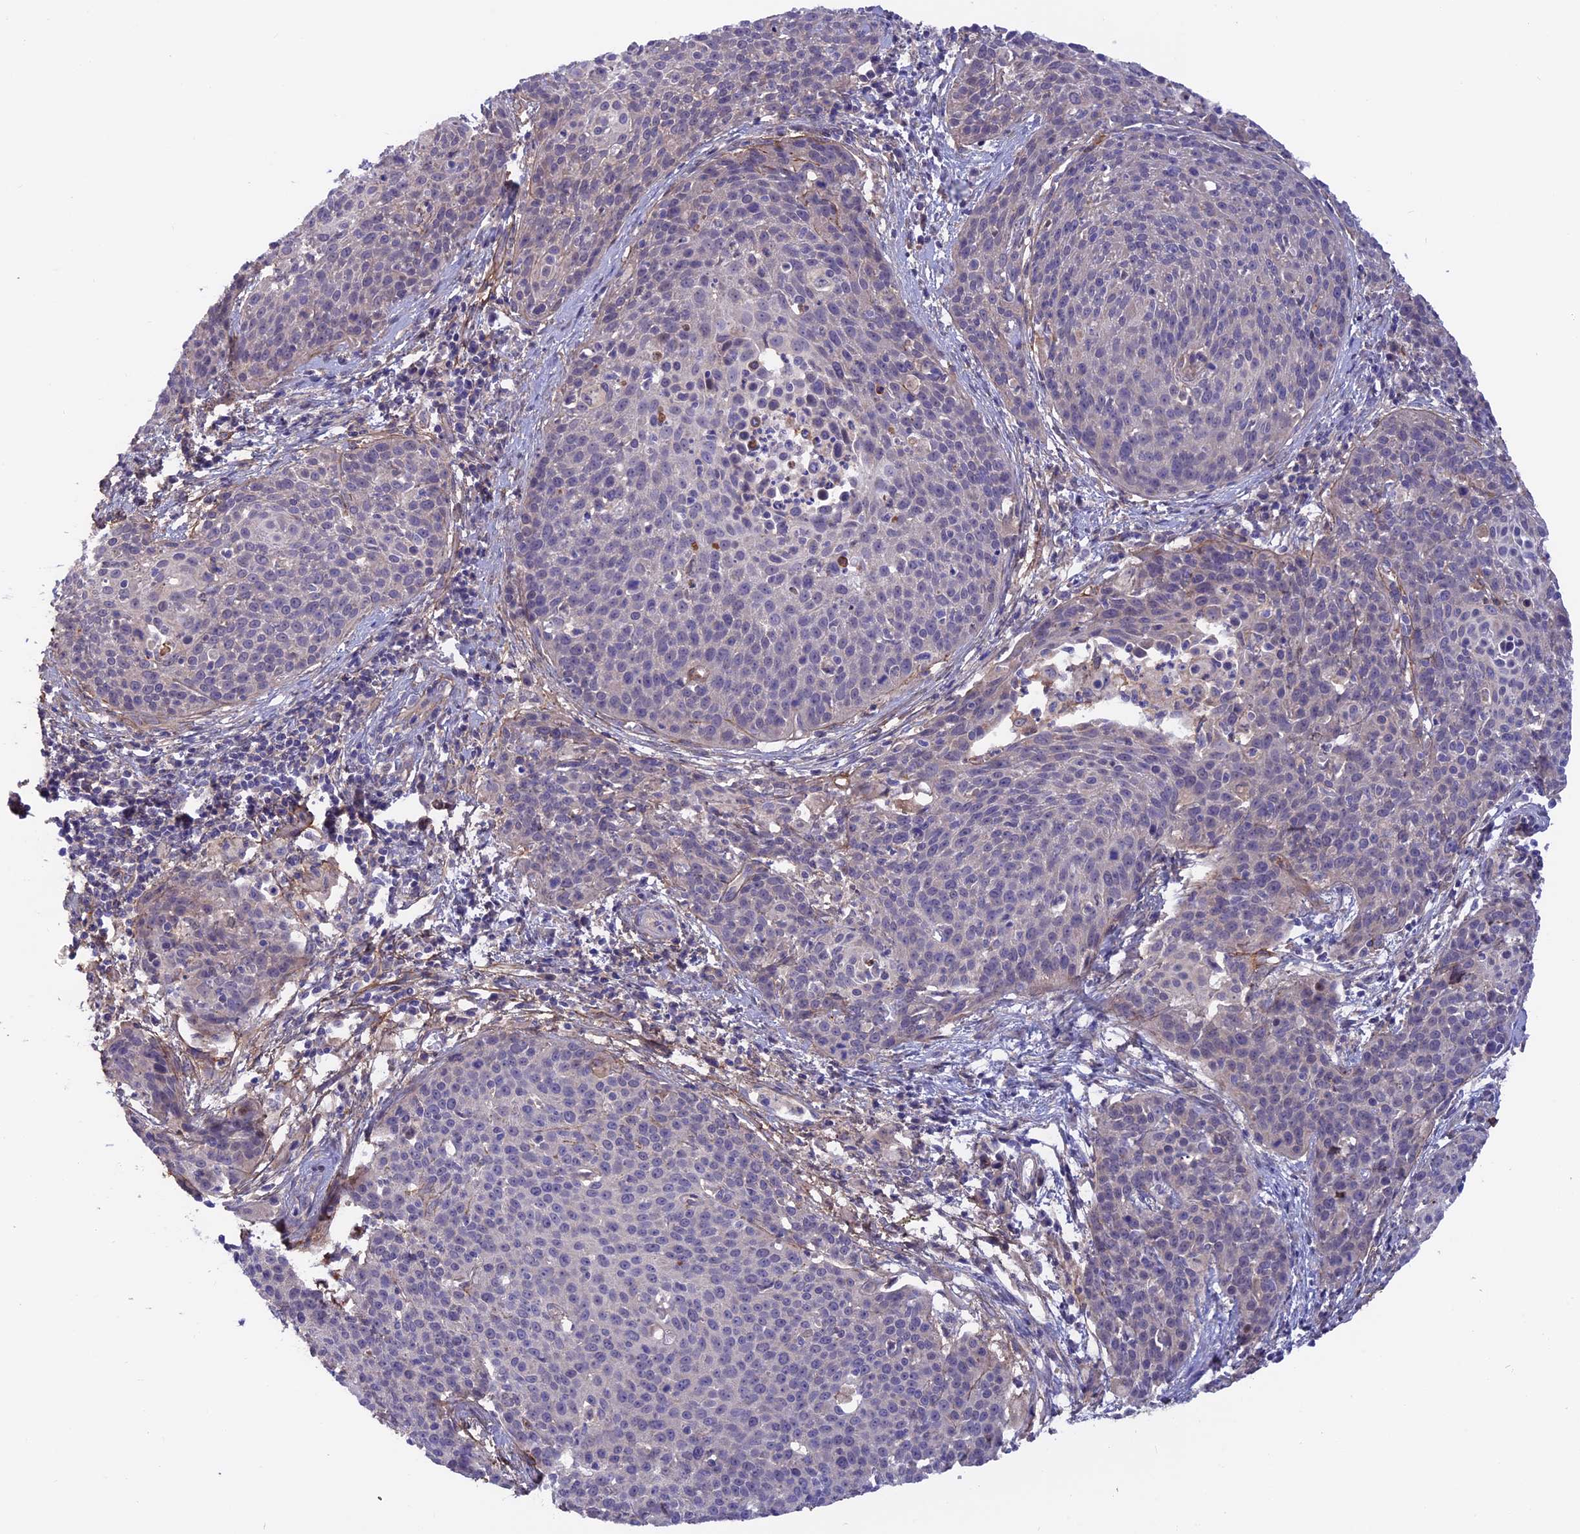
{"staining": {"intensity": "negative", "quantity": "none", "location": "none"}, "tissue": "cervical cancer", "cell_type": "Tumor cells", "image_type": "cancer", "snomed": [{"axis": "morphology", "description": "Squamous cell carcinoma, NOS"}, {"axis": "topography", "description": "Cervix"}], "caption": "An immunohistochemistry image of cervical squamous cell carcinoma is shown. There is no staining in tumor cells of cervical squamous cell carcinoma.", "gene": "COL4A3", "patient": {"sex": "female", "age": 38}}